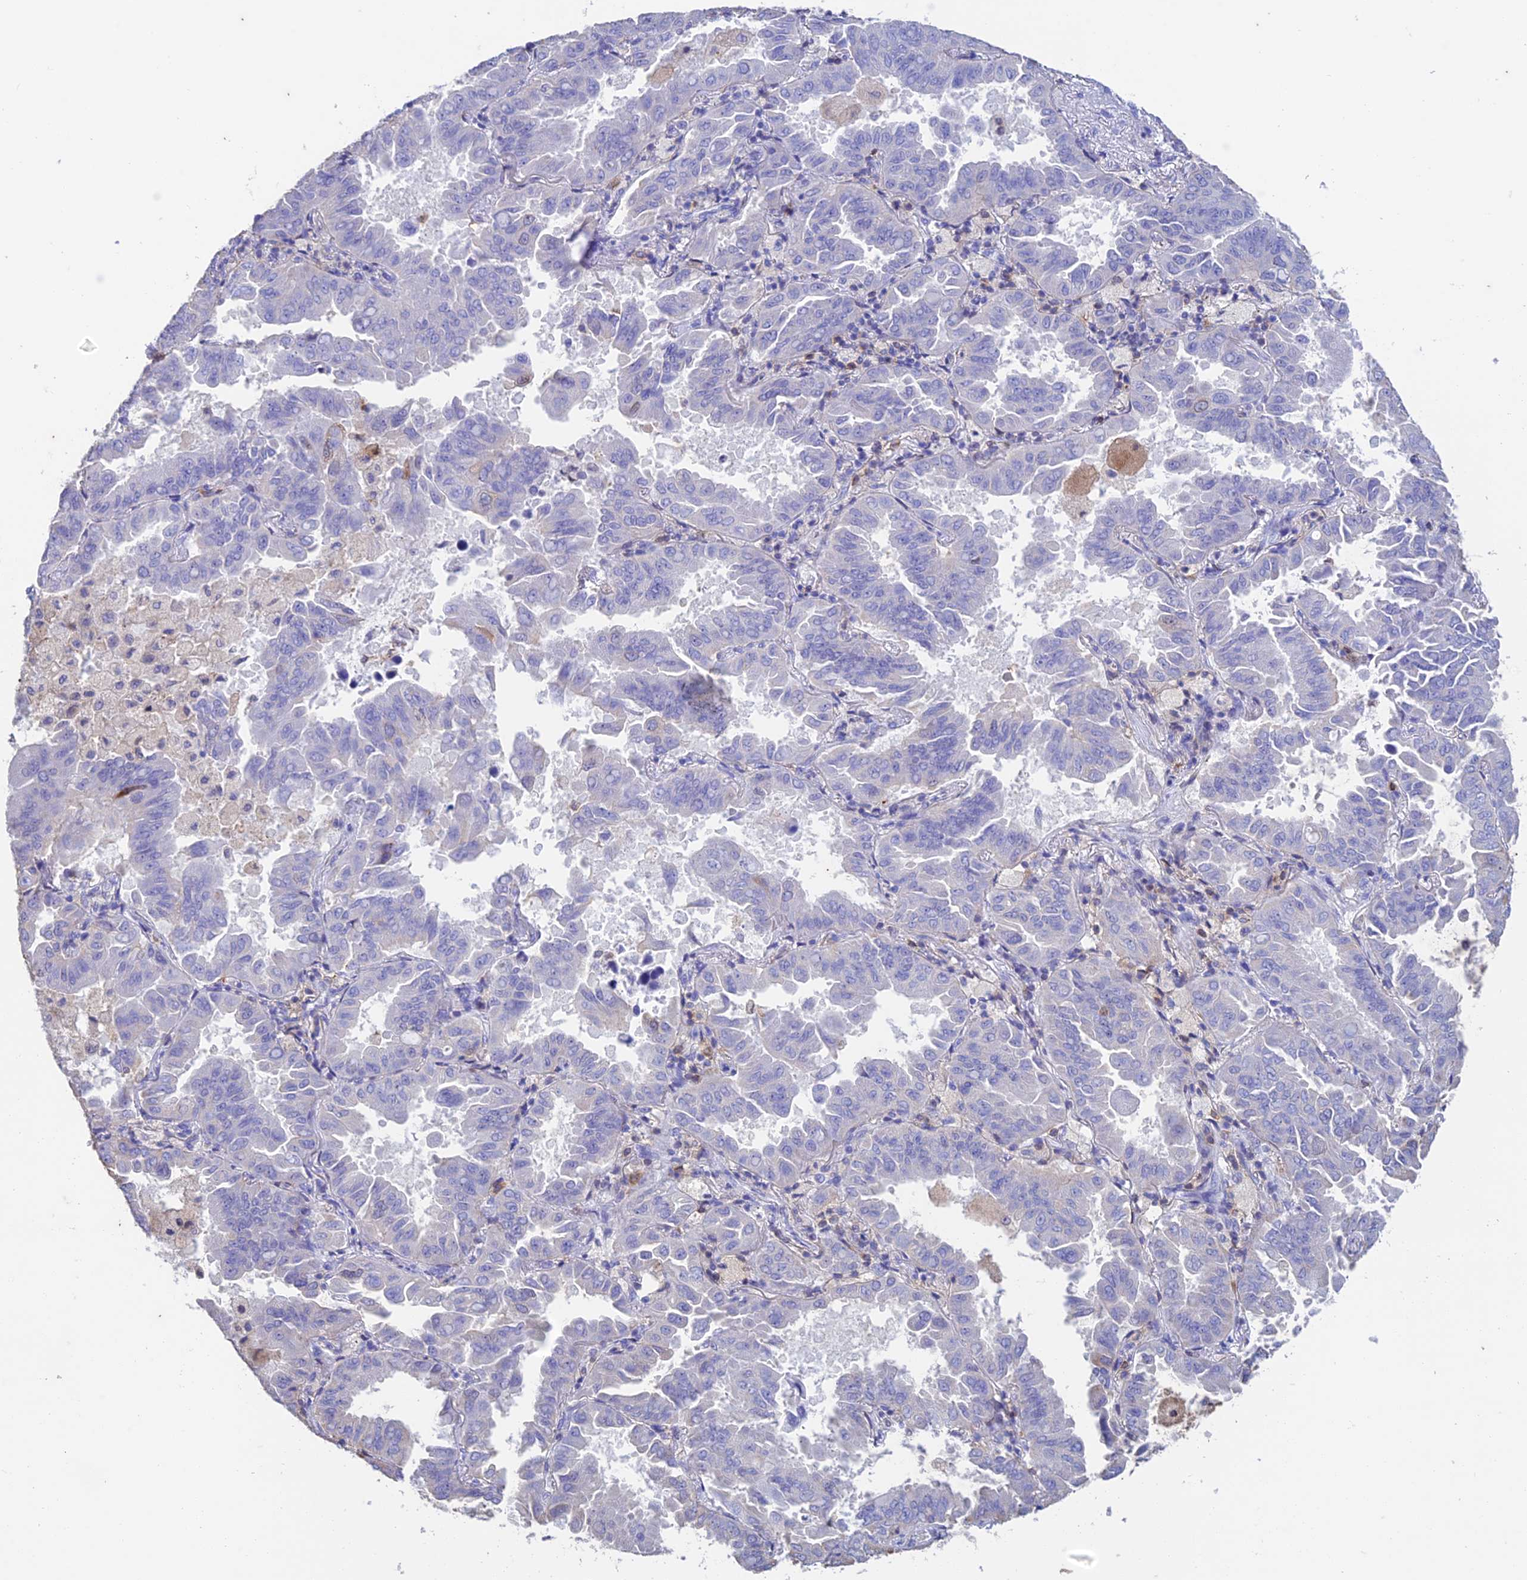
{"staining": {"intensity": "negative", "quantity": "none", "location": "none"}, "tissue": "lung cancer", "cell_type": "Tumor cells", "image_type": "cancer", "snomed": [{"axis": "morphology", "description": "Adenocarcinoma, NOS"}, {"axis": "topography", "description": "Lung"}], "caption": "There is no significant expression in tumor cells of lung adenocarcinoma.", "gene": "FGF7", "patient": {"sex": "male", "age": 64}}